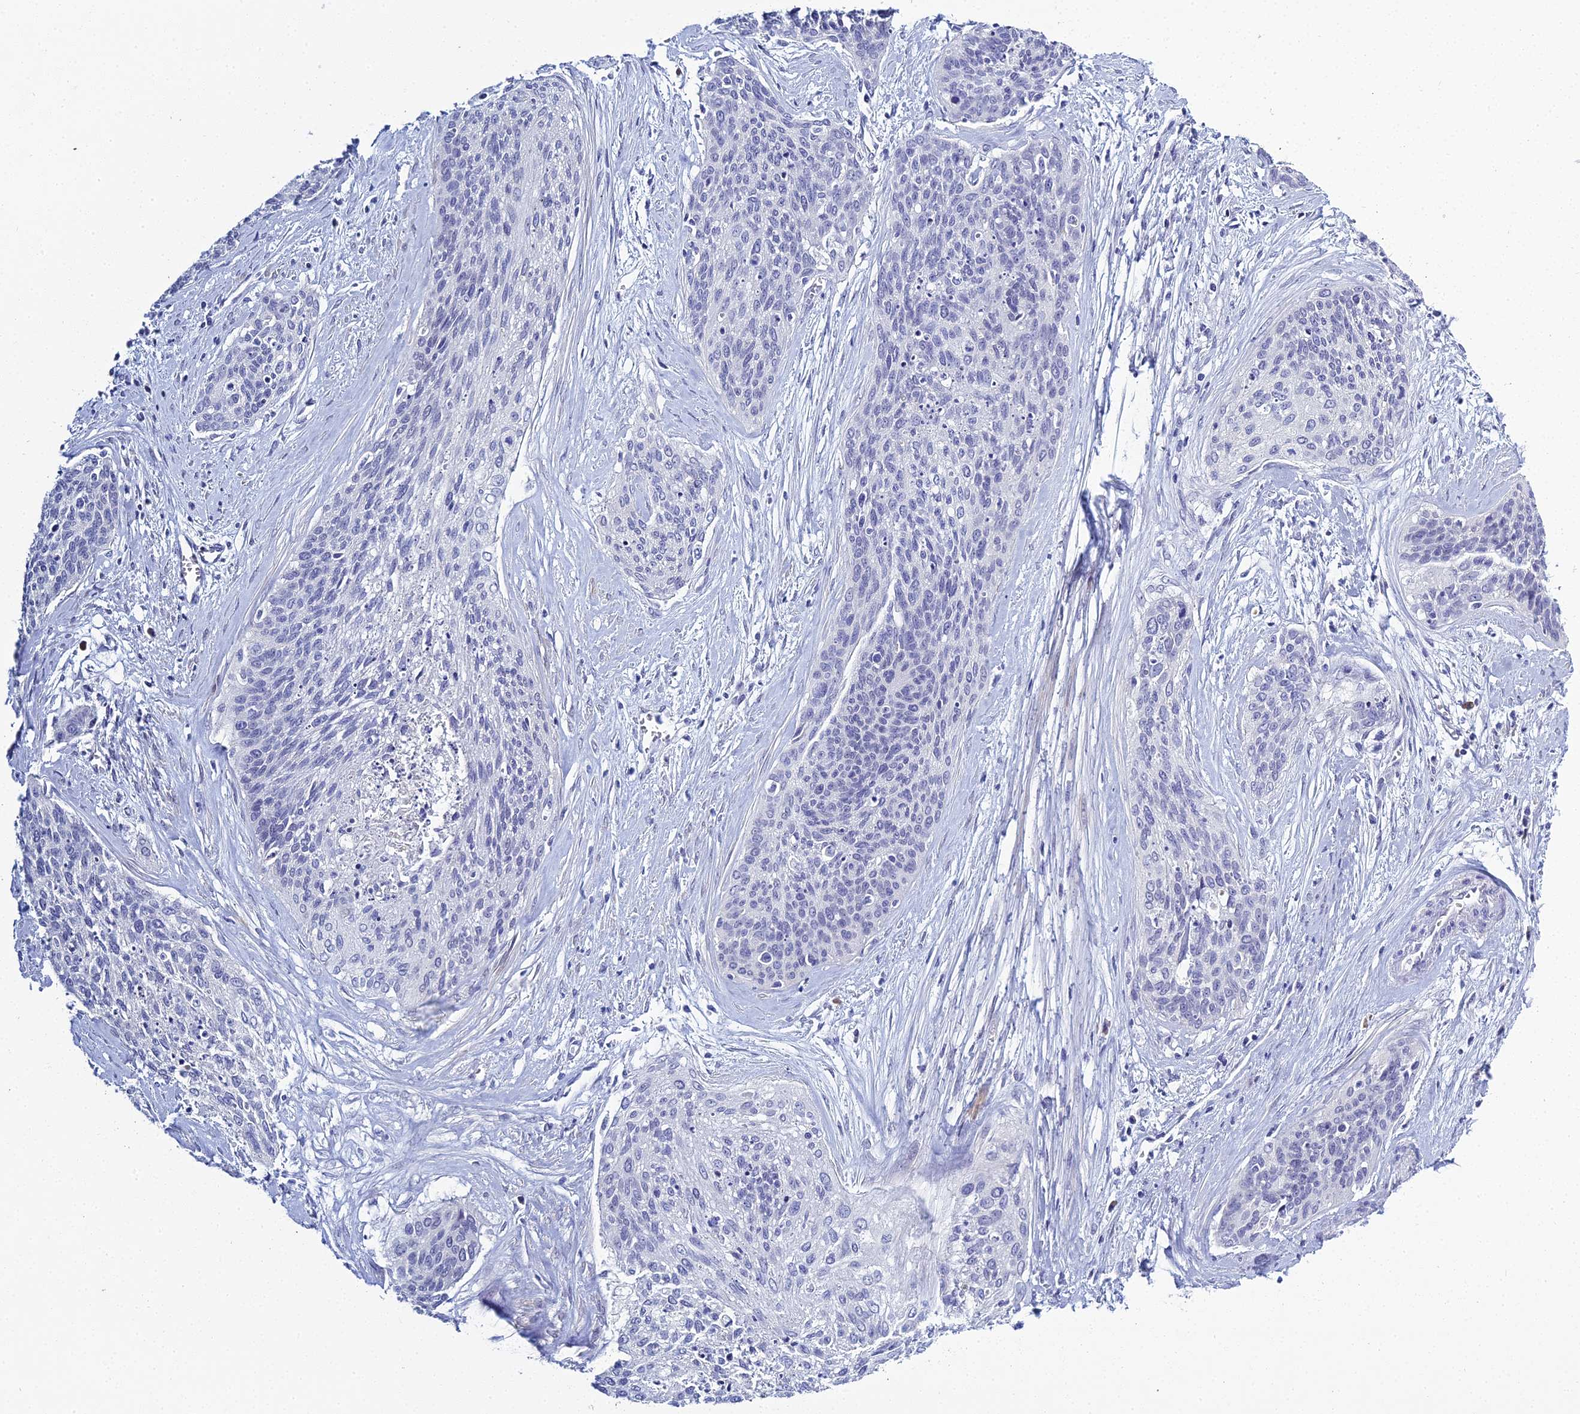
{"staining": {"intensity": "negative", "quantity": "none", "location": "none"}, "tissue": "cervical cancer", "cell_type": "Tumor cells", "image_type": "cancer", "snomed": [{"axis": "morphology", "description": "Squamous cell carcinoma, NOS"}, {"axis": "topography", "description": "Cervix"}], "caption": "Tumor cells show no significant protein expression in squamous cell carcinoma (cervical).", "gene": "MUC13", "patient": {"sex": "female", "age": 55}}